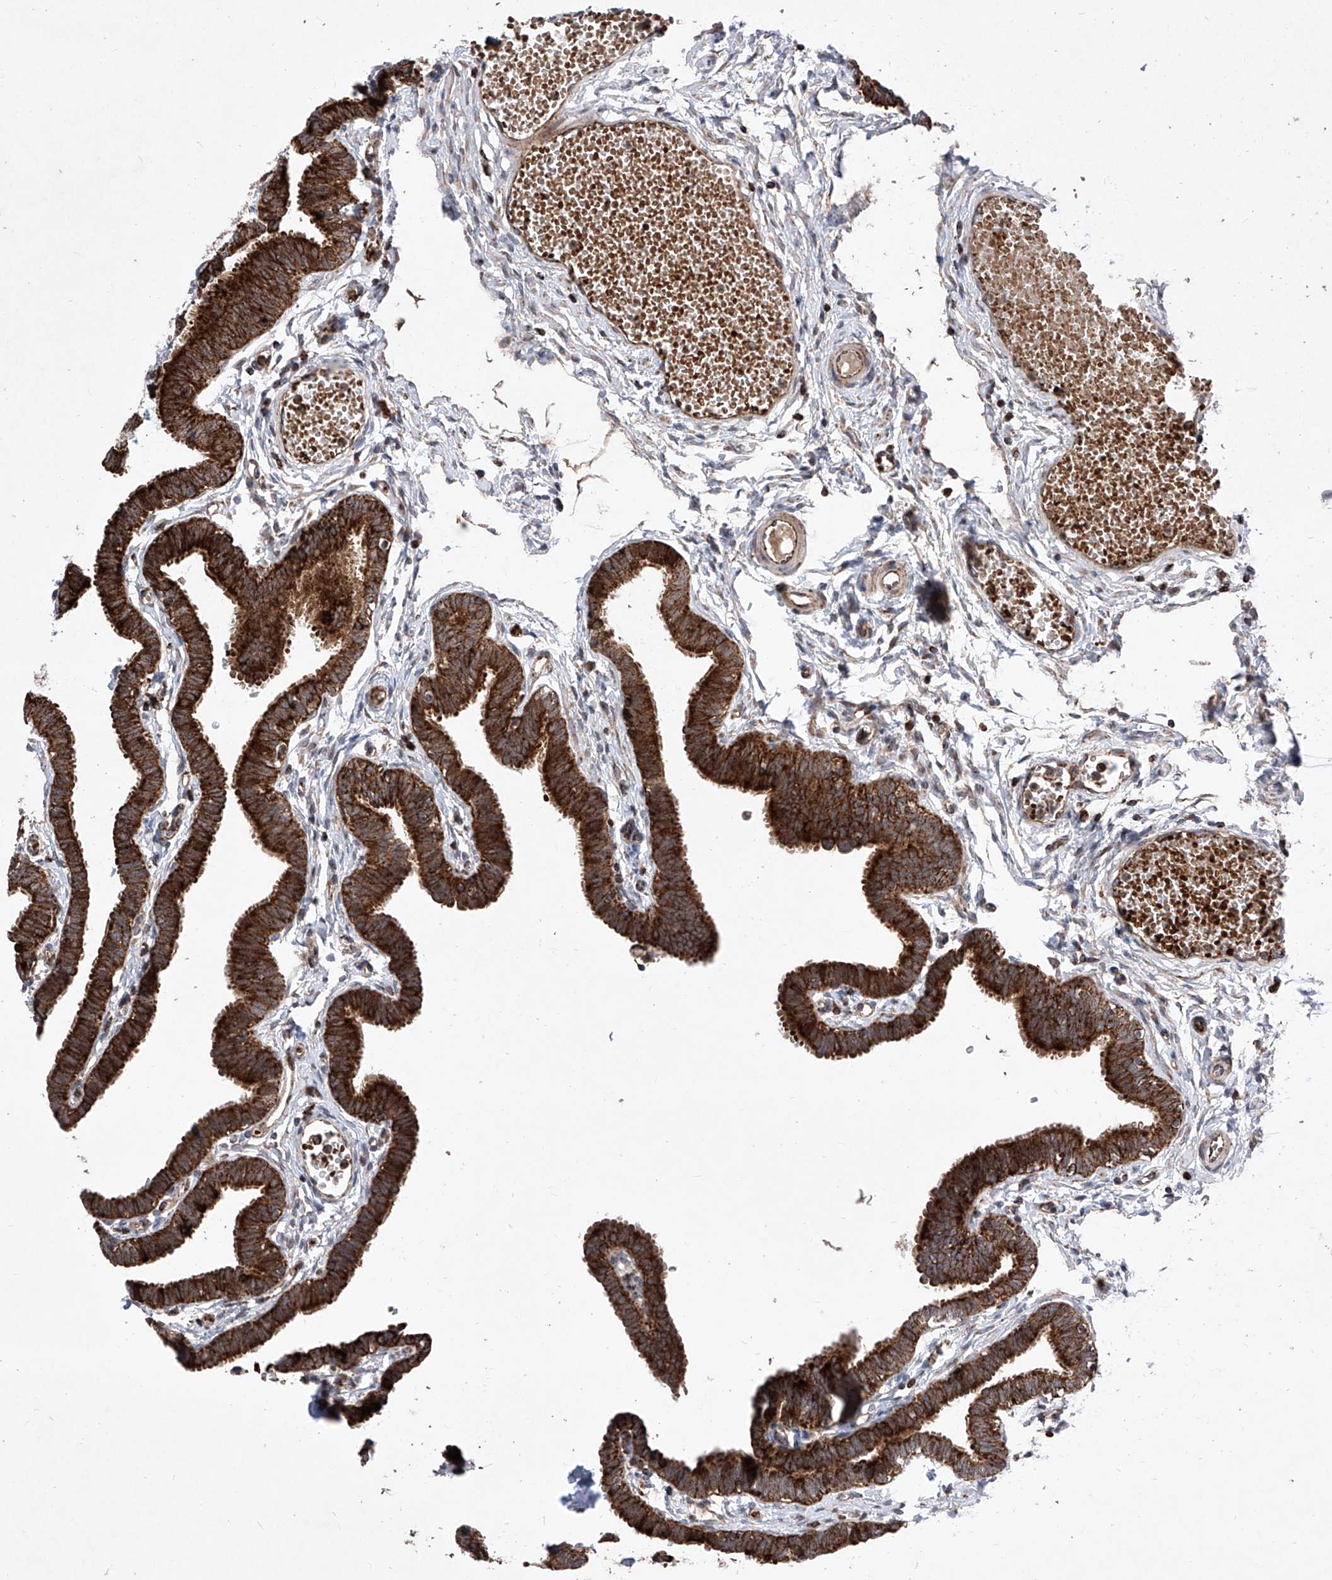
{"staining": {"intensity": "strong", "quantity": ">75%", "location": "cytoplasmic/membranous"}, "tissue": "fallopian tube", "cell_type": "Glandular cells", "image_type": "normal", "snomed": [{"axis": "morphology", "description": "Normal tissue, NOS"}, {"axis": "topography", "description": "Fallopian tube"}, {"axis": "topography", "description": "Ovary"}], "caption": "Fallopian tube stained for a protein (brown) displays strong cytoplasmic/membranous positive positivity in about >75% of glandular cells.", "gene": "SEMA6A", "patient": {"sex": "female", "age": 23}}